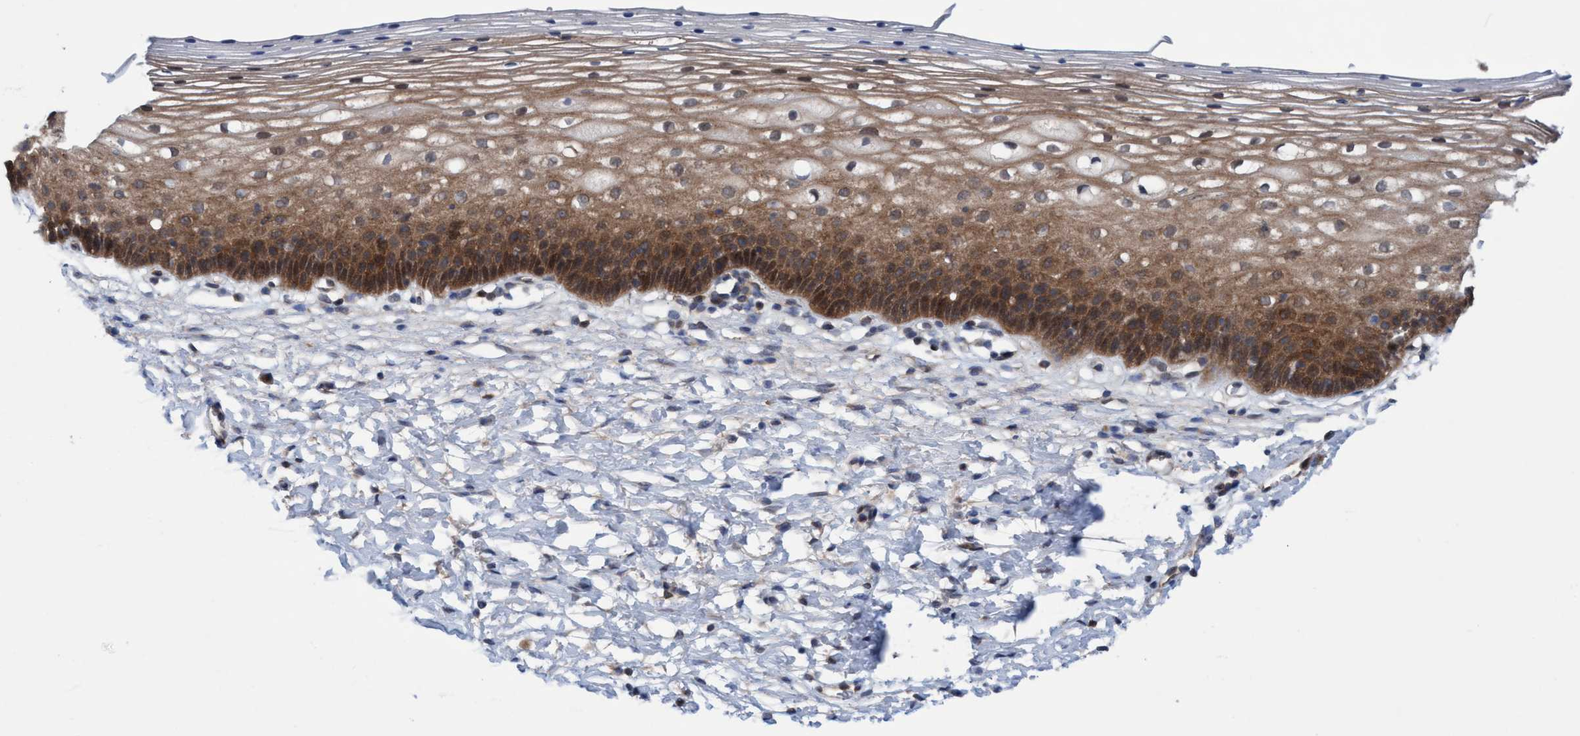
{"staining": {"intensity": "moderate", "quantity": ">75%", "location": "cytoplasmic/membranous,nuclear"}, "tissue": "cervix", "cell_type": "Glandular cells", "image_type": "normal", "snomed": [{"axis": "morphology", "description": "Normal tissue, NOS"}, {"axis": "topography", "description": "Cervix"}], "caption": "This image demonstrates IHC staining of benign human cervix, with medium moderate cytoplasmic/membranous,nuclear staining in approximately >75% of glandular cells.", "gene": "GLOD4", "patient": {"sex": "female", "age": 72}}